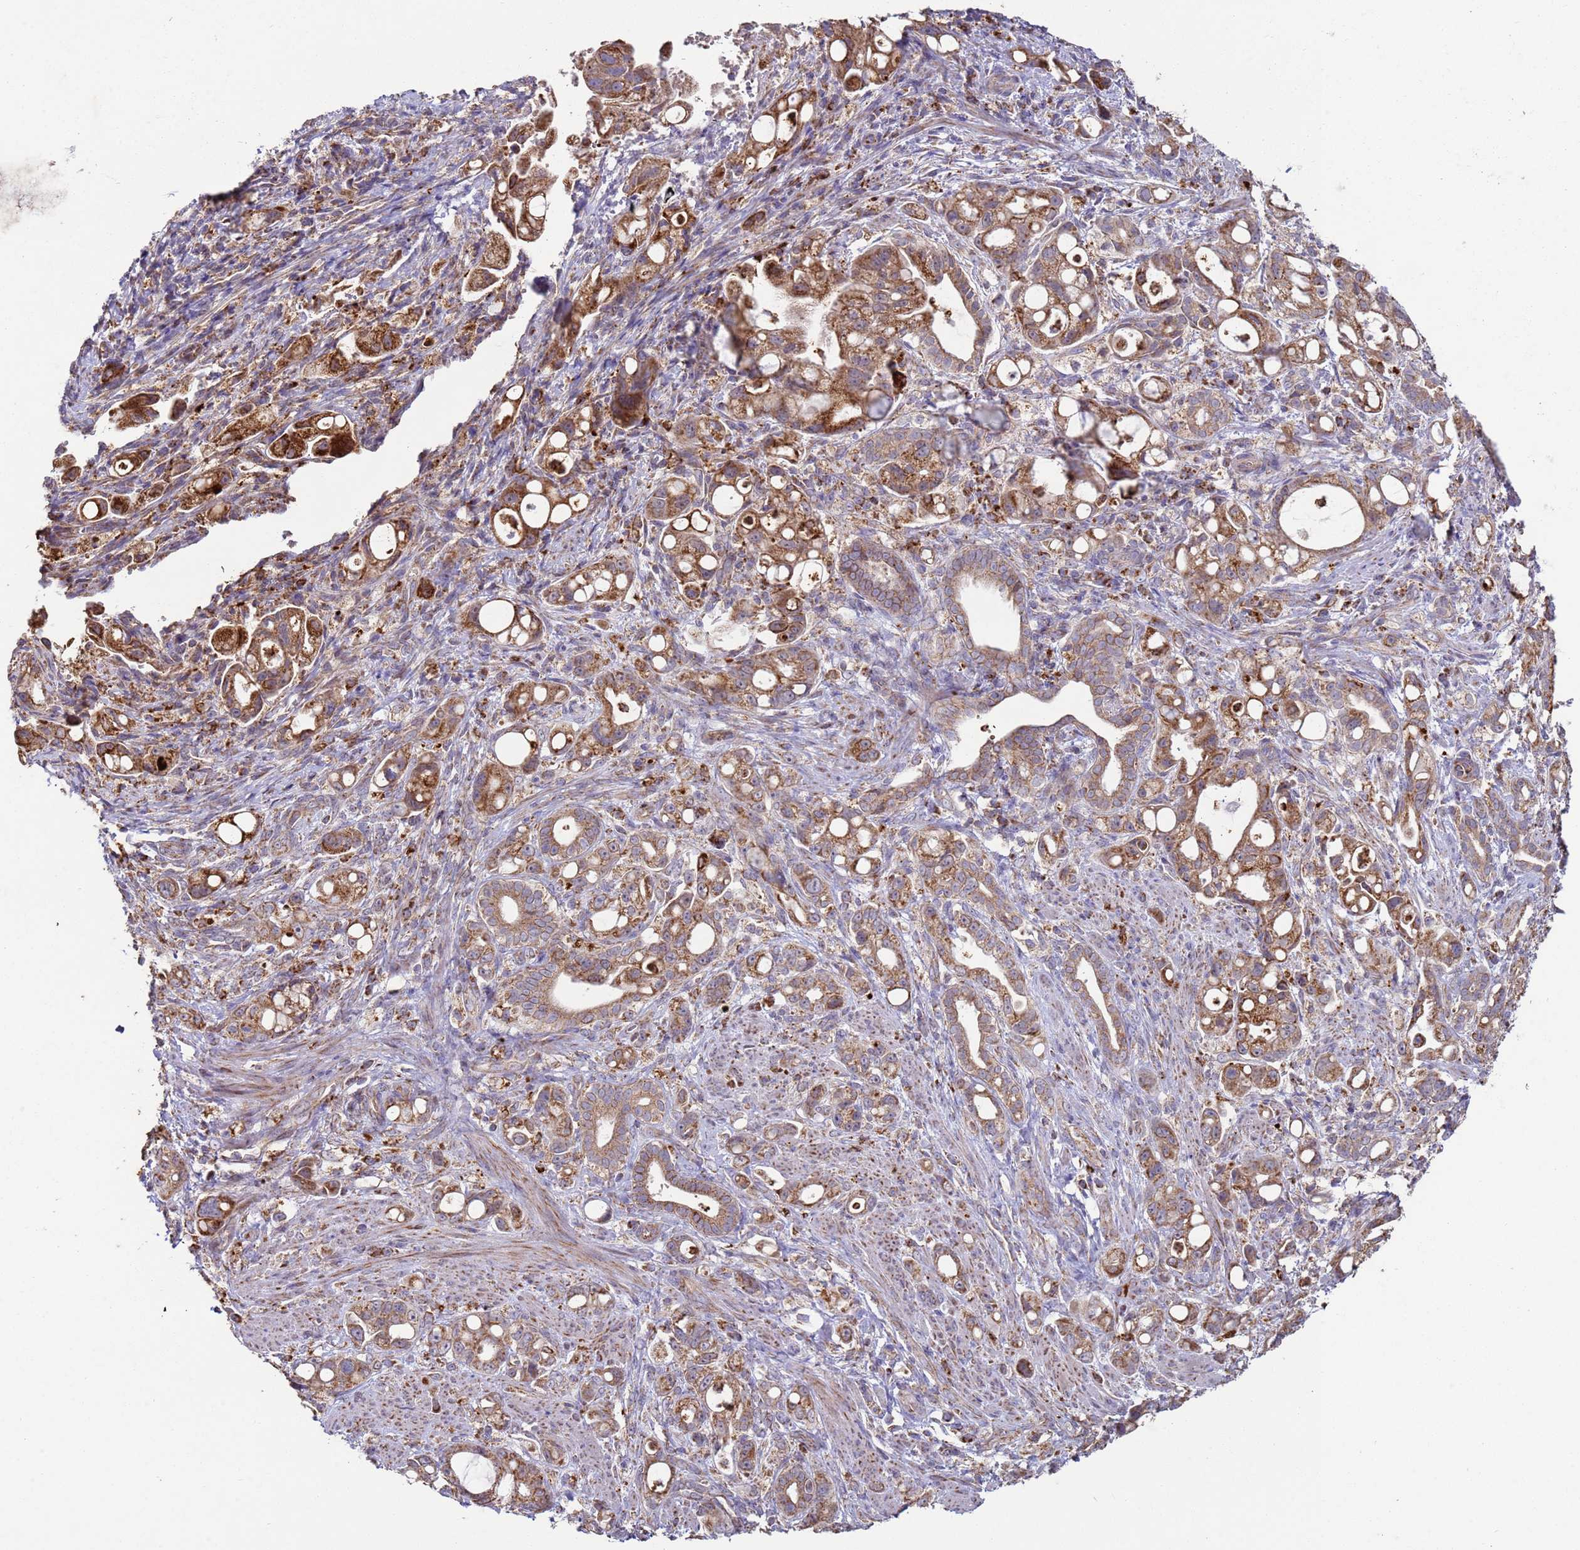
{"staining": {"intensity": "strong", "quantity": ">75%", "location": "cytoplasmic/membranous"}, "tissue": "pancreatic cancer", "cell_type": "Tumor cells", "image_type": "cancer", "snomed": [{"axis": "morphology", "description": "Adenocarcinoma, NOS"}, {"axis": "topography", "description": "Pancreas"}], "caption": "Immunohistochemistry (IHC) (DAB) staining of human adenocarcinoma (pancreatic) displays strong cytoplasmic/membranous protein expression in approximately >75% of tumor cells.", "gene": "FBXO33", "patient": {"sex": "male", "age": 68}}